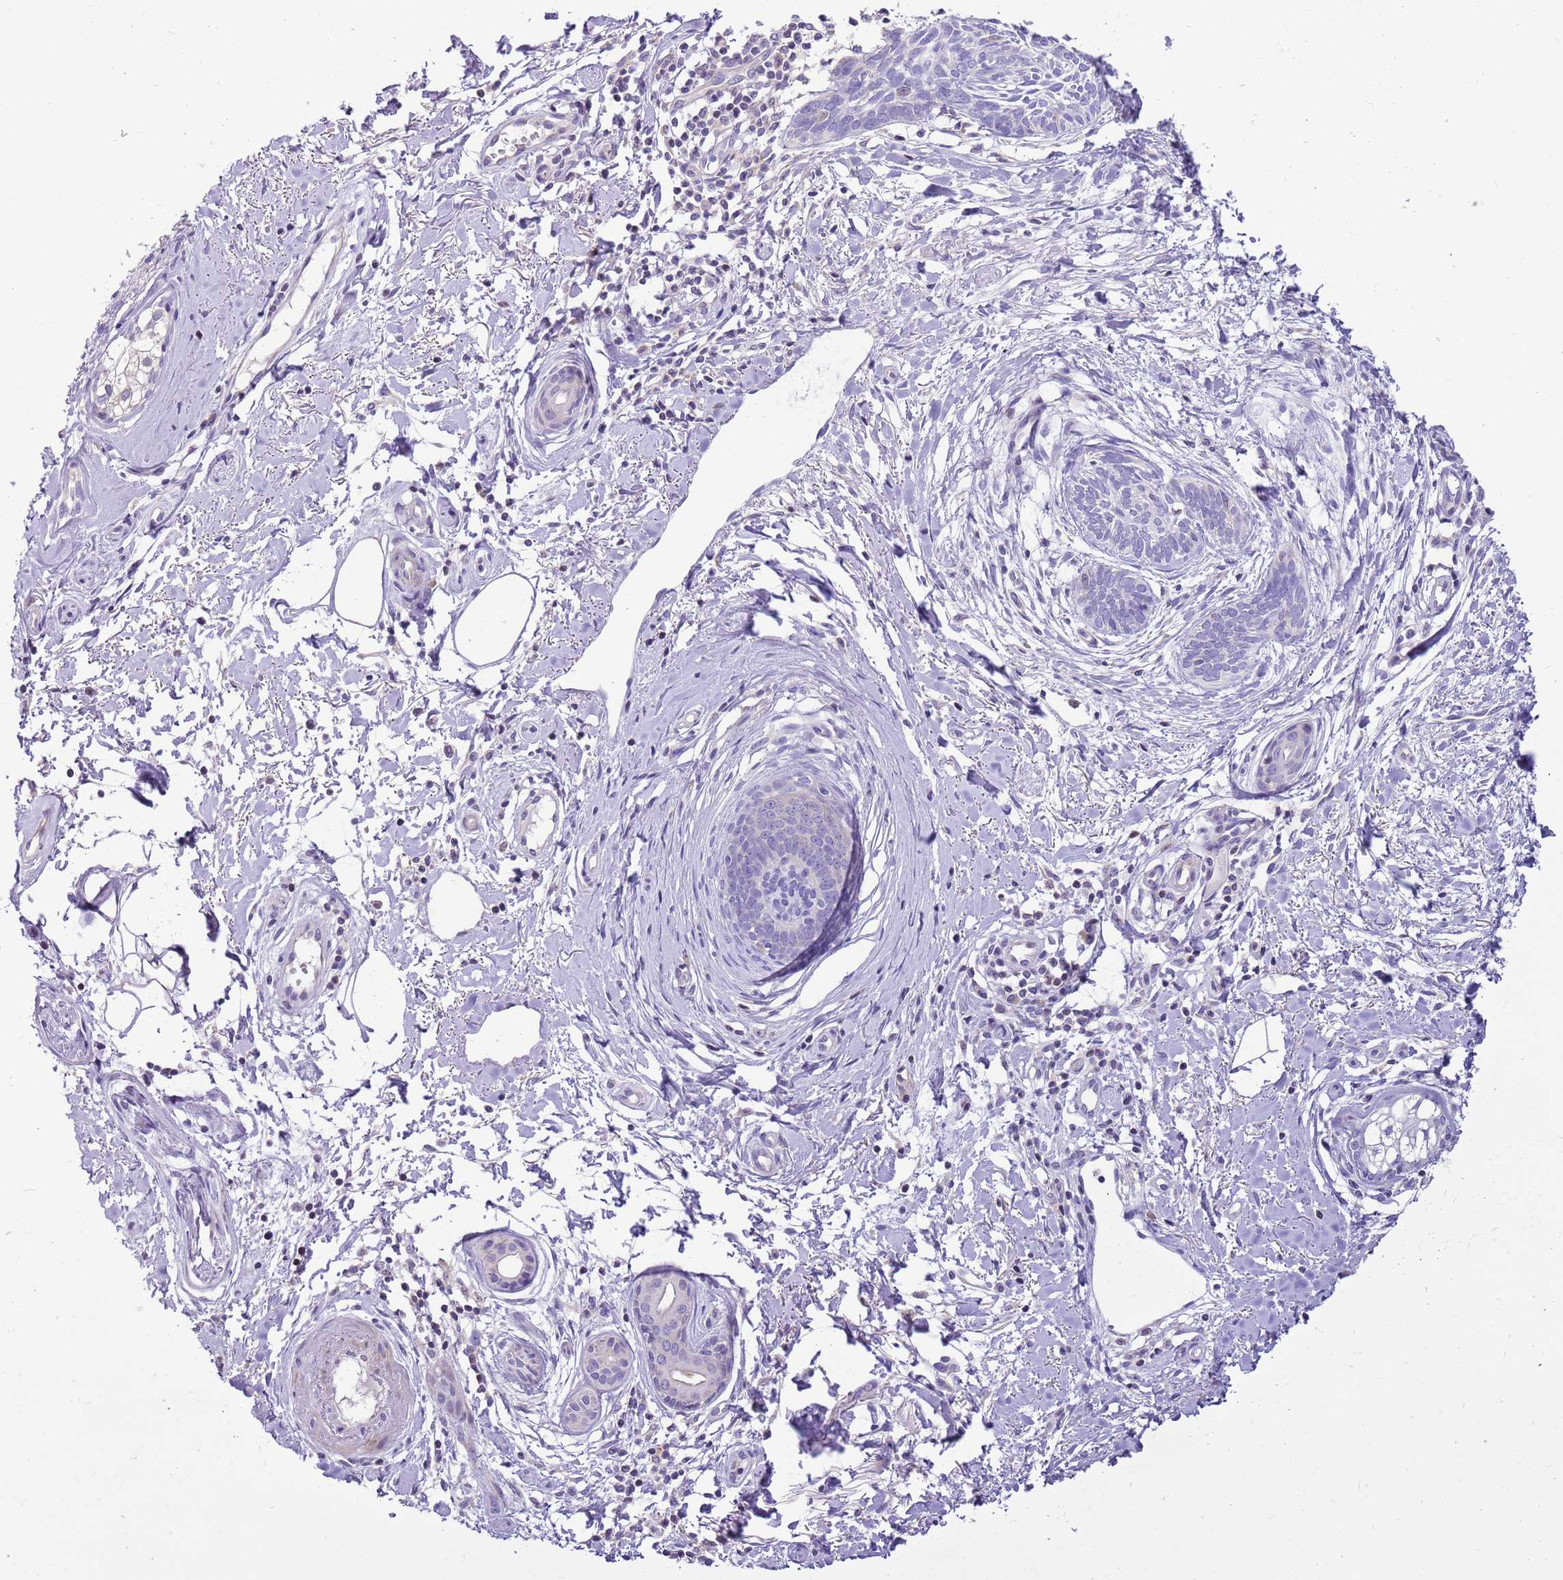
{"staining": {"intensity": "negative", "quantity": "none", "location": "none"}, "tissue": "skin cancer", "cell_type": "Tumor cells", "image_type": "cancer", "snomed": [{"axis": "morphology", "description": "Basal cell carcinoma"}, {"axis": "topography", "description": "Skin"}], "caption": "Skin cancer was stained to show a protein in brown. There is no significant expression in tumor cells.", "gene": "GLCE", "patient": {"sex": "female", "age": 81}}